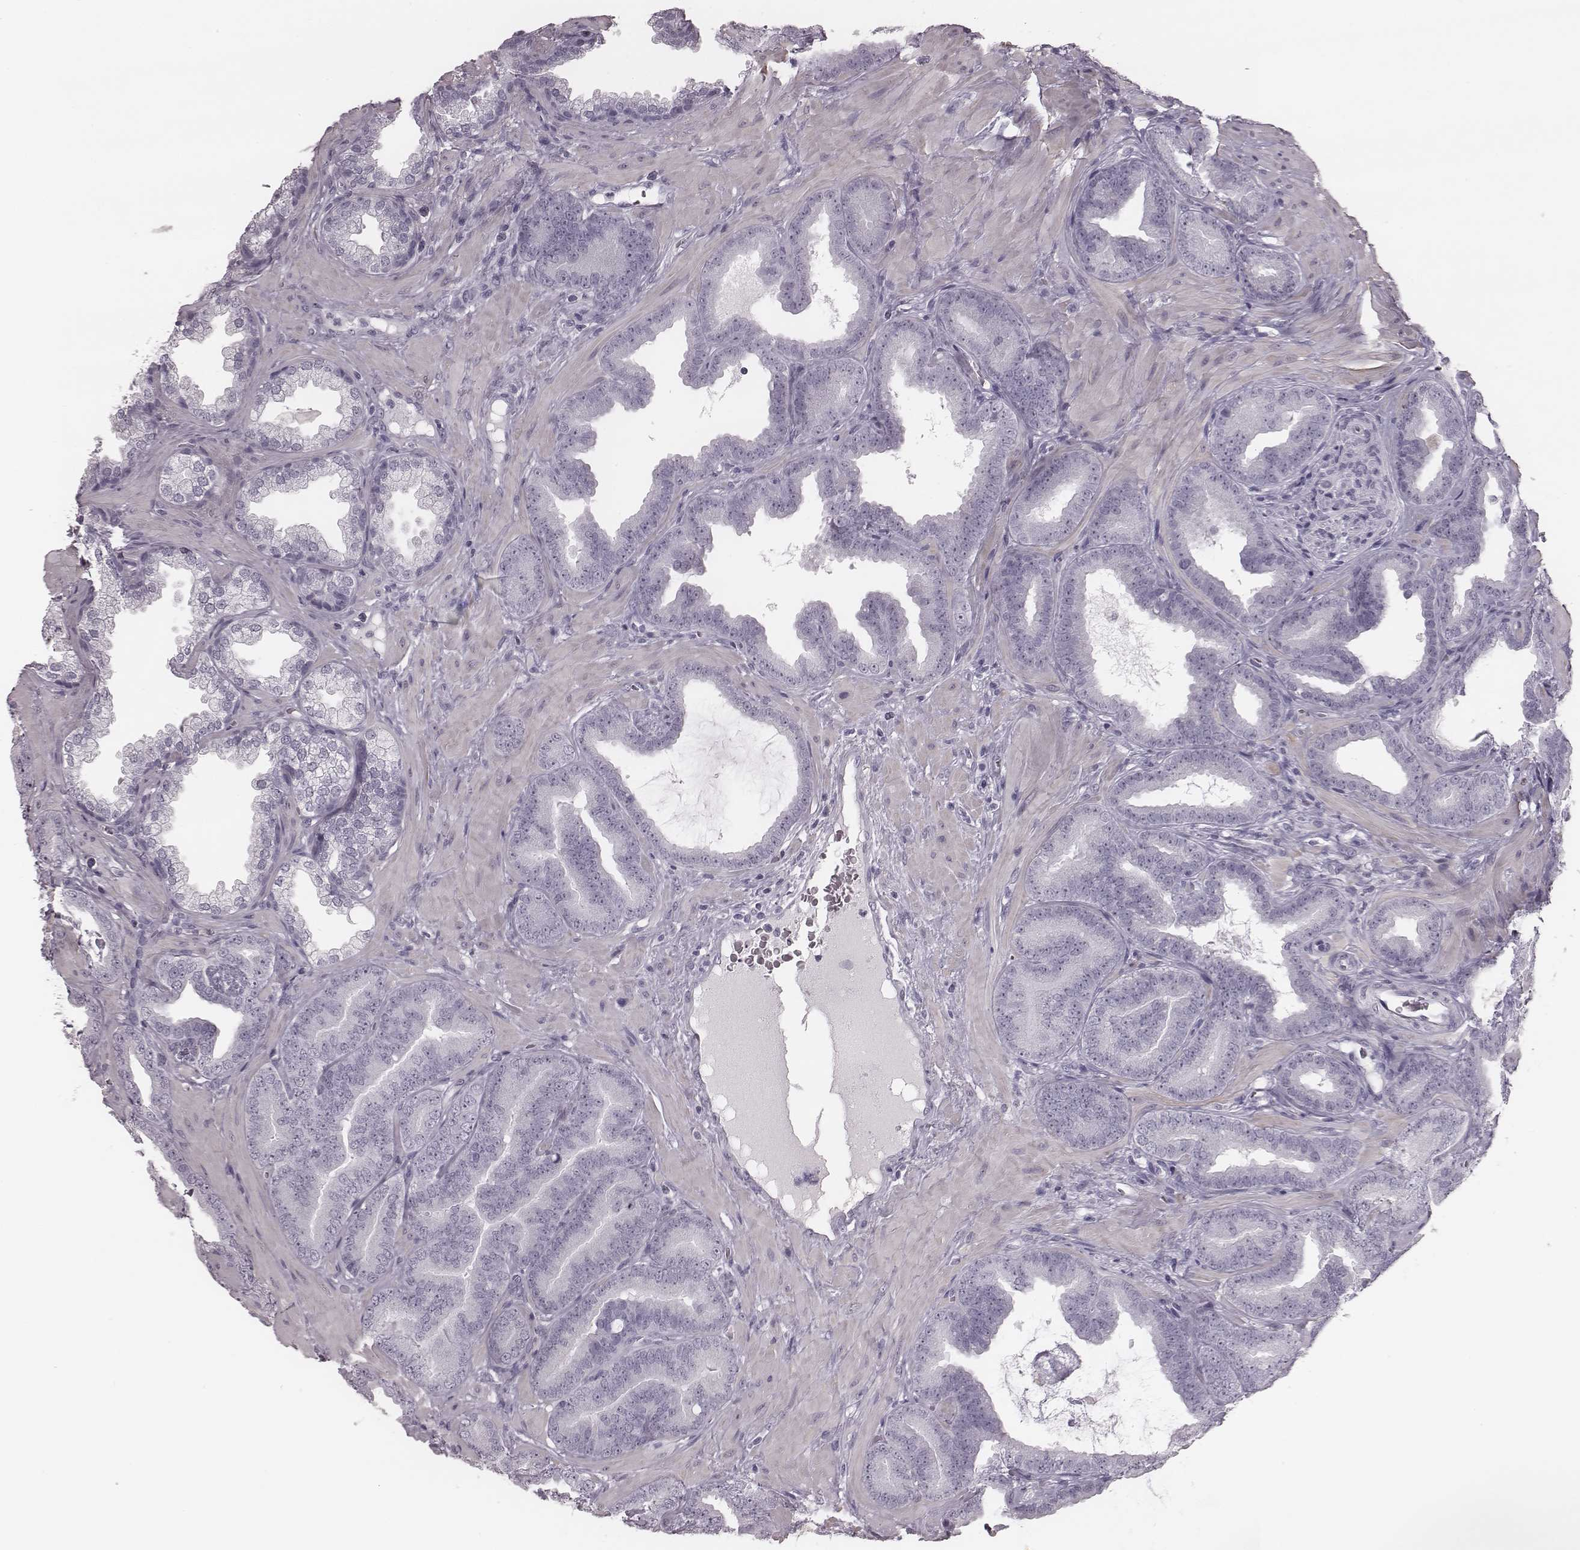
{"staining": {"intensity": "negative", "quantity": "none", "location": "none"}, "tissue": "prostate cancer", "cell_type": "Tumor cells", "image_type": "cancer", "snomed": [{"axis": "morphology", "description": "Adenocarcinoma, Low grade"}, {"axis": "topography", "description": "Prostate"}], "caption": "There is no significant positivity in tumor cells of prostate cancer.", "gene": "KRT74", "patient": {"sex": "male", "age": 63}}